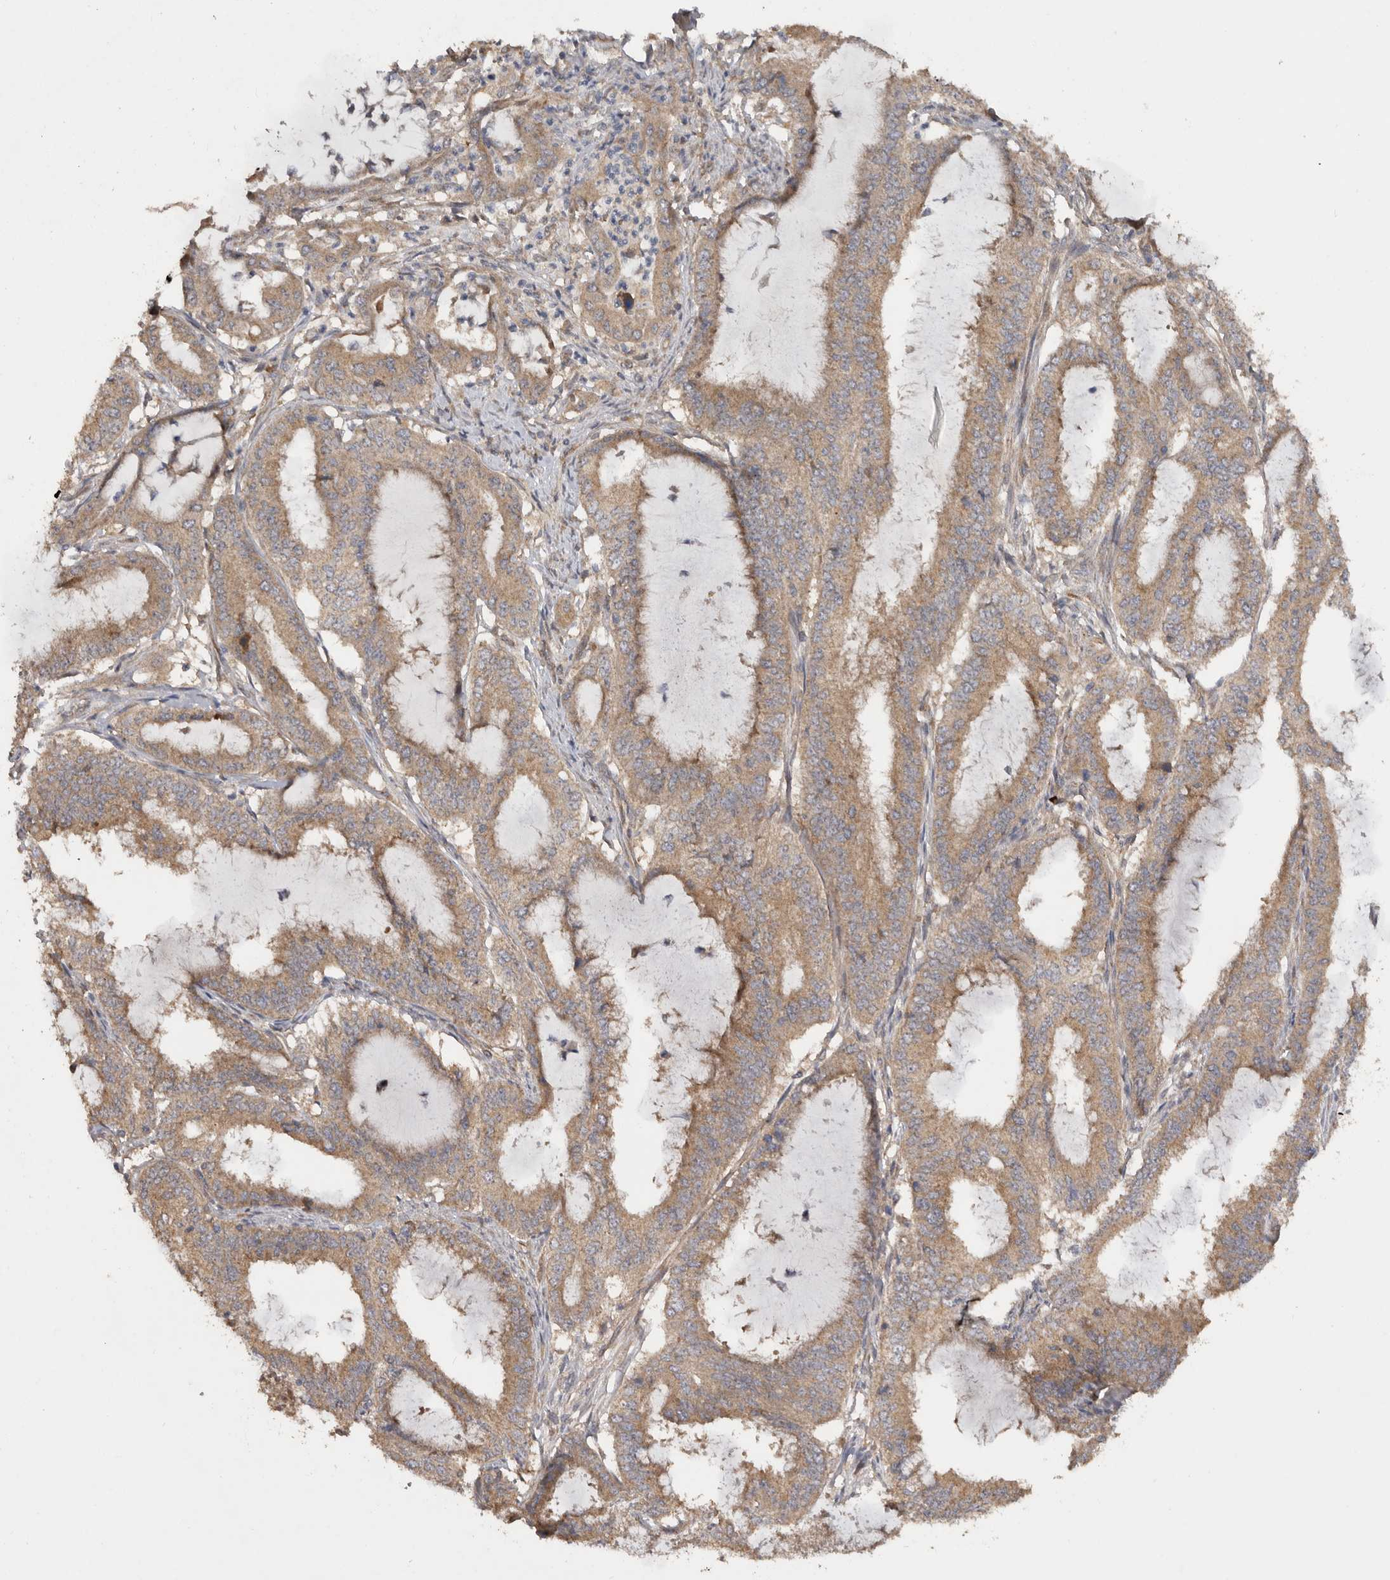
{"staining": {"intensity": "moderate", "quantity": ">75%", "location": "cytoplasmic/membranous"}, "tissue": "endometrial cancer", "cell_type": "Tumor cells", "image_type": "cancer", "snomed": [{"axis": "morphology", "description": "Adenocarcinoma, NOS"}, {"axis": "topography", "description": "Endometrium"}], "caption": "This is an image of immunohistochemistry (IHC) staining of endometrial adenocarcinoma, which shows moderate positivity in the cytoplasmic/membranous of tumor cells.", "gene": "PODXL2", "patient": {"sex": "female", "age": 51}}